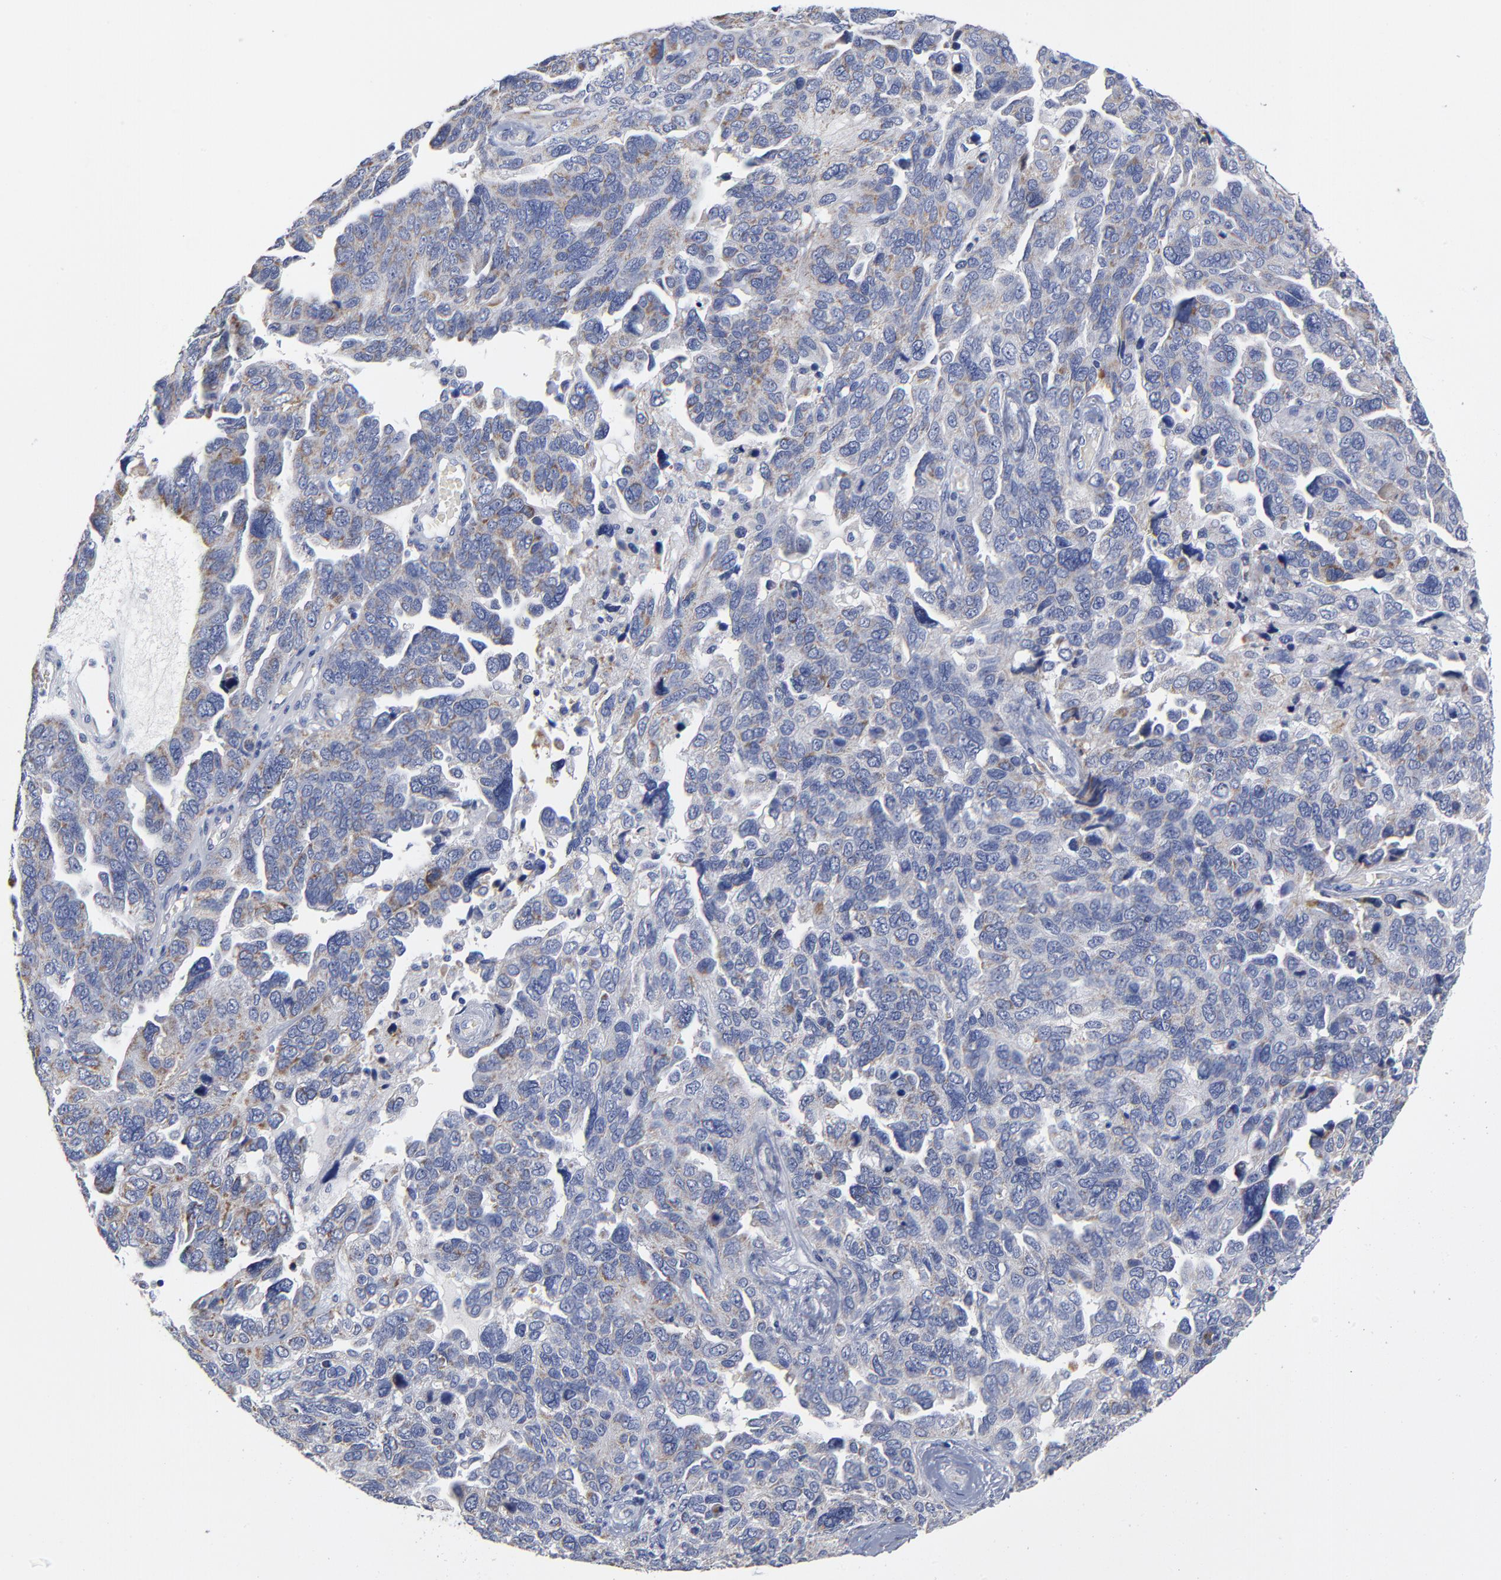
{"staining": {"intensity": "weak", "quantity": "25%-75%", "location": "cytoplasmic/membranous"}, "tissue": "ovarian cancer", "cell_type": "Tumor cells", "image_type": "cancer", "snomed": [{"axis": "morphology", "description": "Cystadenocarcinoma, serous, NOS"}, {"axis": "topography", "description": "Ovary"}], "caption": "Immunohistochemical staining of human ovarian cancer demonstrates weak cytoplasmic/membranous protein staining in about 25%-75% of tumor cells.", "gene": "PTP4A1", "patient": {"sex": "female", "age": 64}}